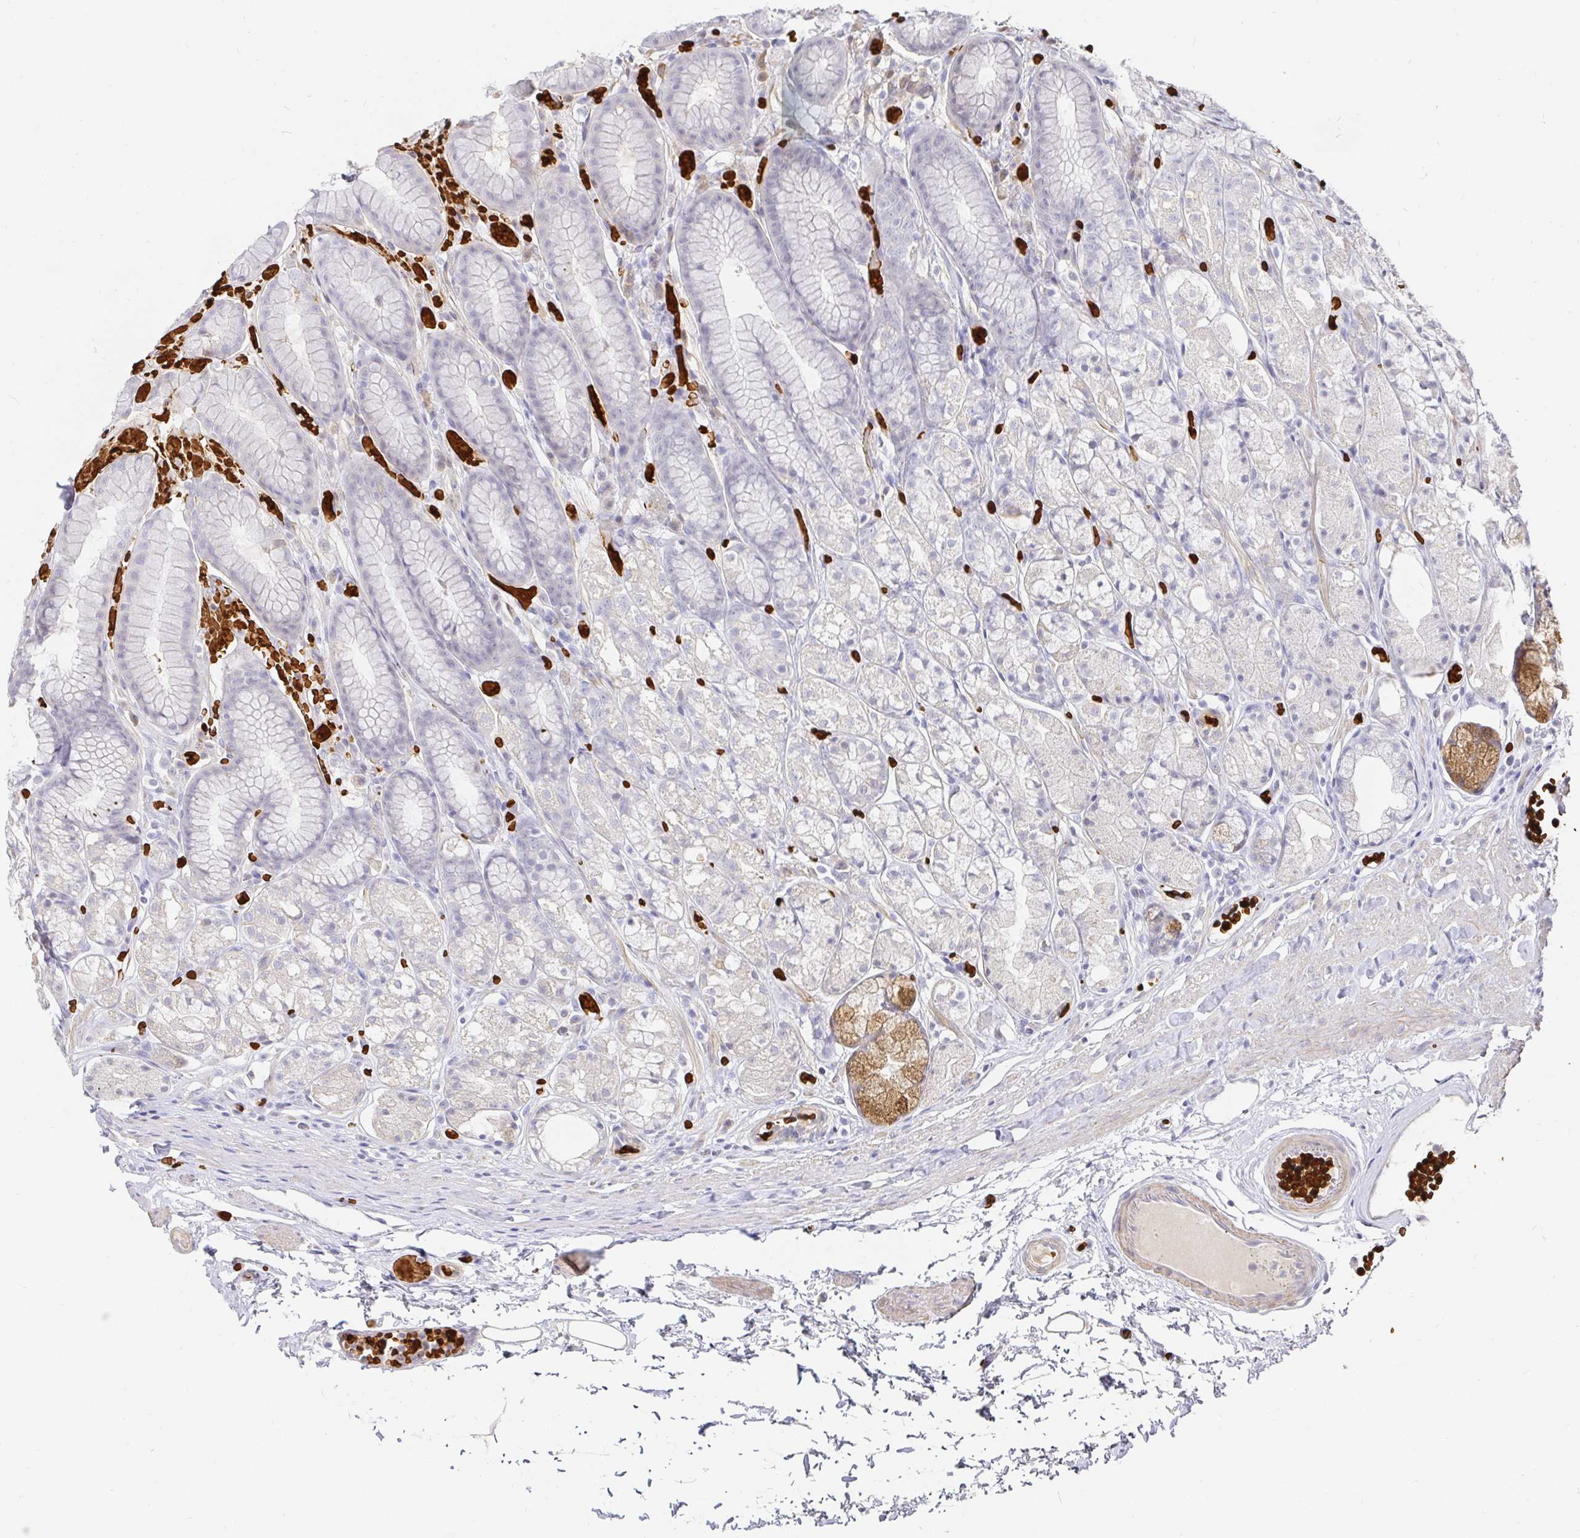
{"staining": {"intensity": "moderate", "quantity": "<25%", "location": "cytoplasmic/membranous"}, "tissue": "stomach", "cell_type": "Glandular cells", "image_type": "normal", "snomed": [{"axis": "morphology", "description": "Normal tissue, NOS"}, {"axis": "topography", "description": "Smooth muscle"}, {"axis": "topography", "description": "Stomach"}], "caption": "Brown immunohistochemical staining in normal human stomach demonstrates moderate cytoplasmic/membranous positivity in about <25% of glandular cells.", "gene": "FGF21", "patient": {"sex": "male", "age": 70}}